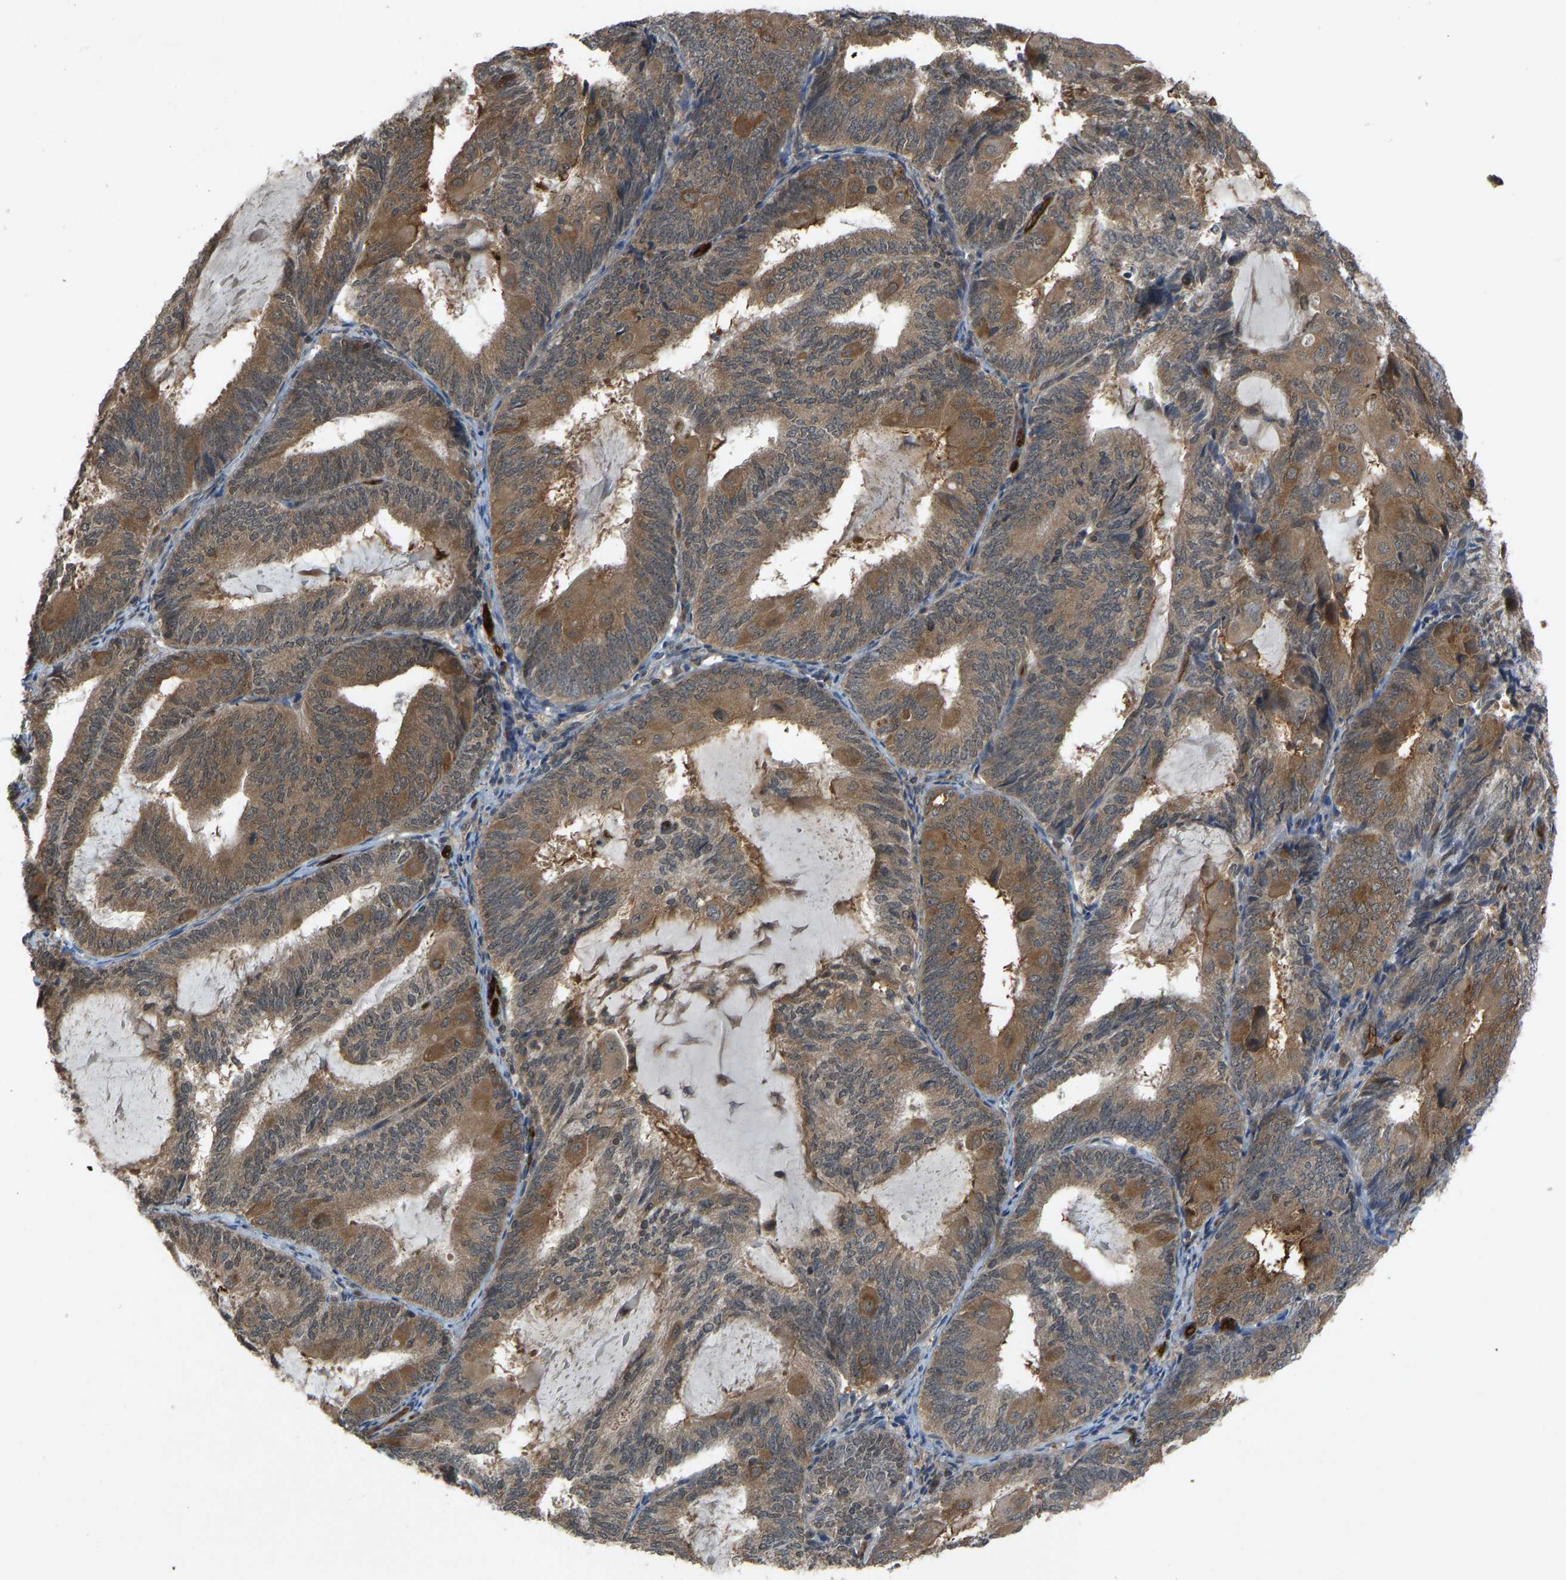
{"staining": {"intensity": "moderate", "quantity": ">75%", "location": "cytoplasmic/membranous"}, "tissue": "endometrial cancer", "cell_type": "Tumor cells", "image_type": "cancer", "snomed": [{"axis": "morphology", "description": "Adenocarcinoma, NOS"}, {"axis": "topography", "description": "Endometrium"}], "caption": "Endometrial adenocarcinoma tissue reveals moderate cytoplasmic/membranous expression in approximately >75% of tumor cells", "gene": "CCT8", "patient": {"sex": "female", "age": 81}}